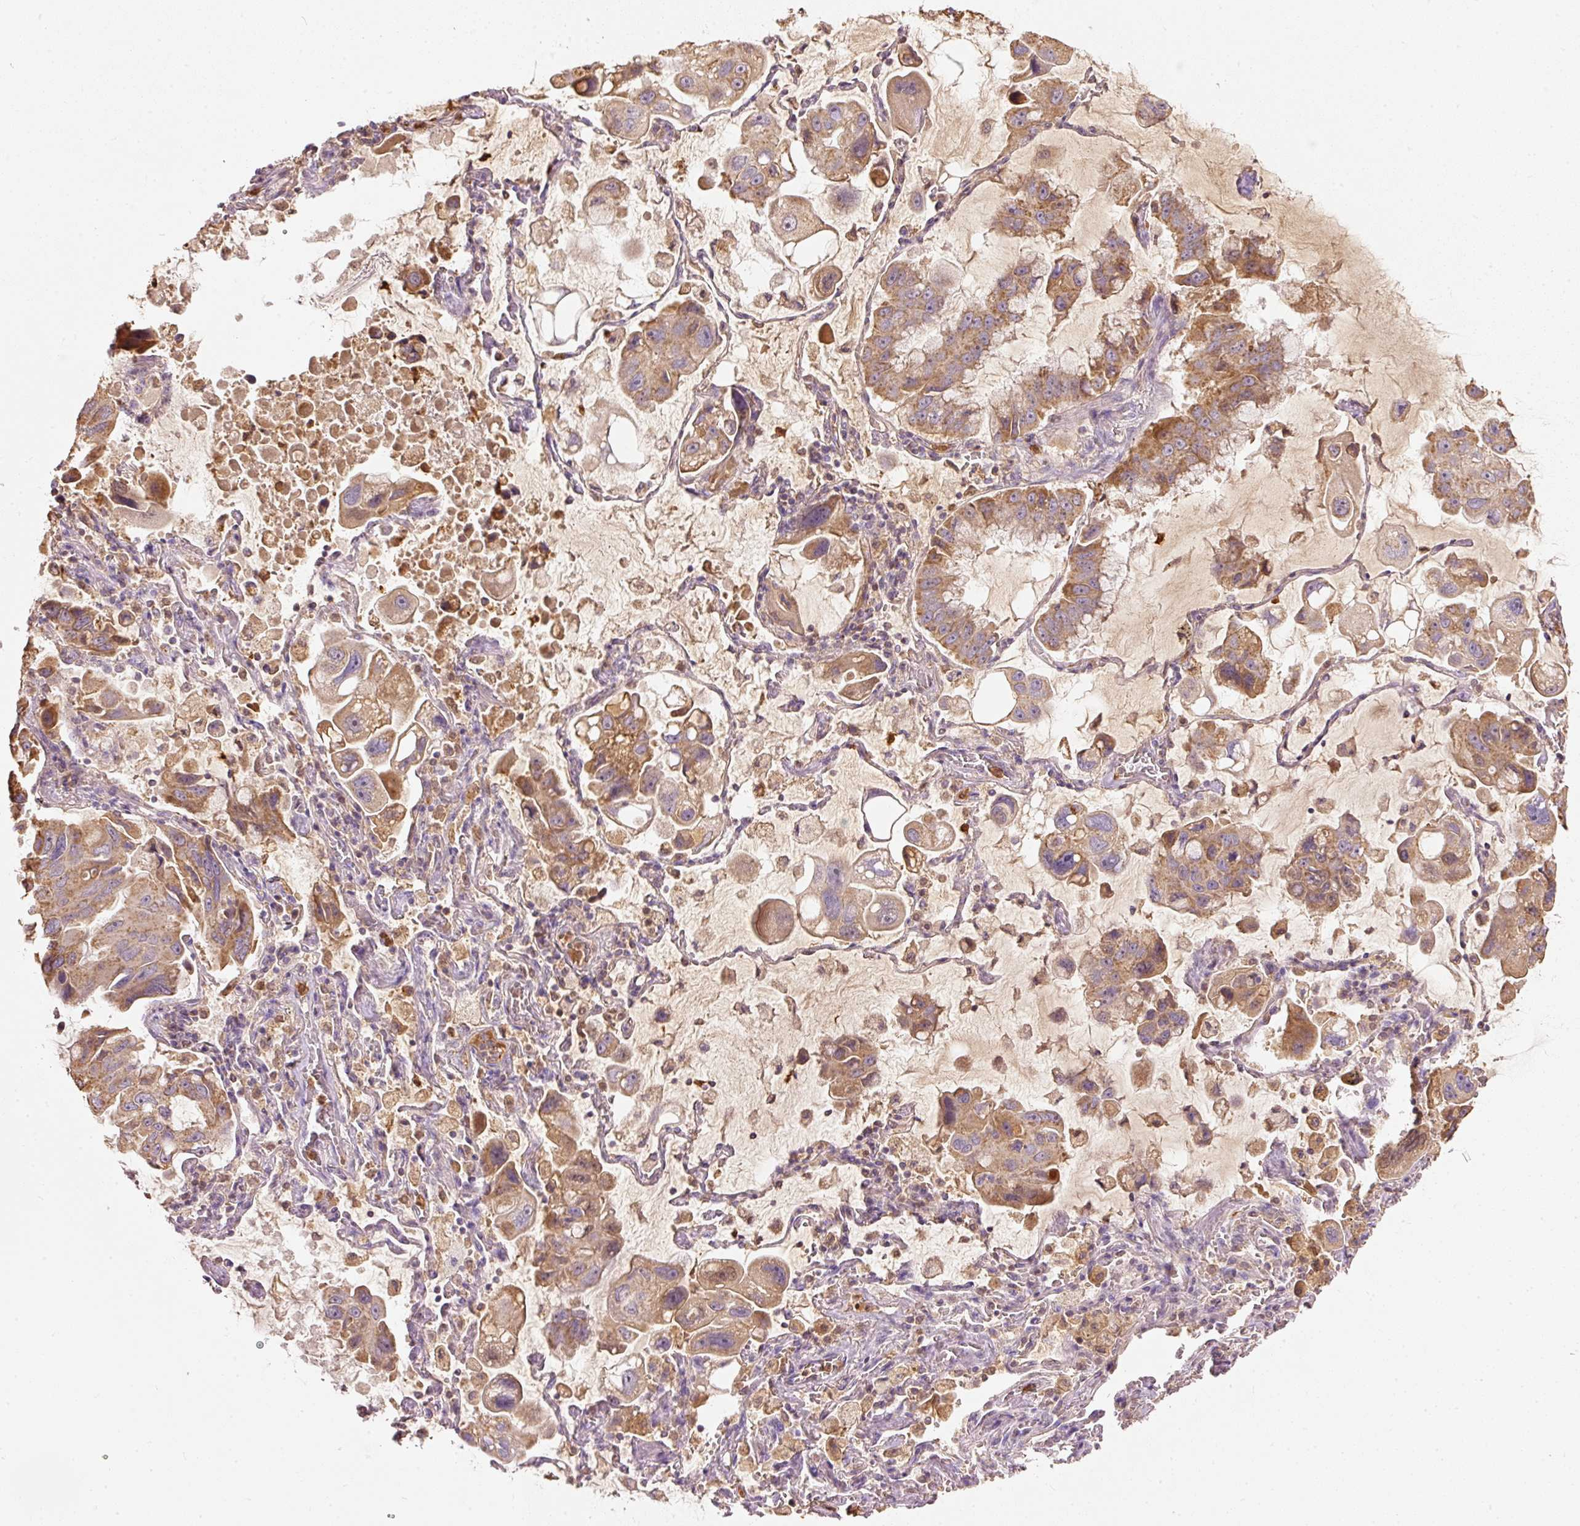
{"staining": {"intensity": "moderate", "quantity": ">75%", "location": "cytoplasmic/membranous"}, "tissue": "lung cancer", "cell_type": "Tumor cells", "image_type": "cancer", "snomed": [{"axis": "morphology", "description": "Adenocarcinoma, NOS"}, {"axis": "topography", "description": "Lung"}], "caption": "Lung cancer stained with a brown dye demonstrates moderate cytoplasmic/membranous positive expression in about >75% of tumor cells.", "gene": "PSENEN", "patient": {"sex": "male", "age": 64}}